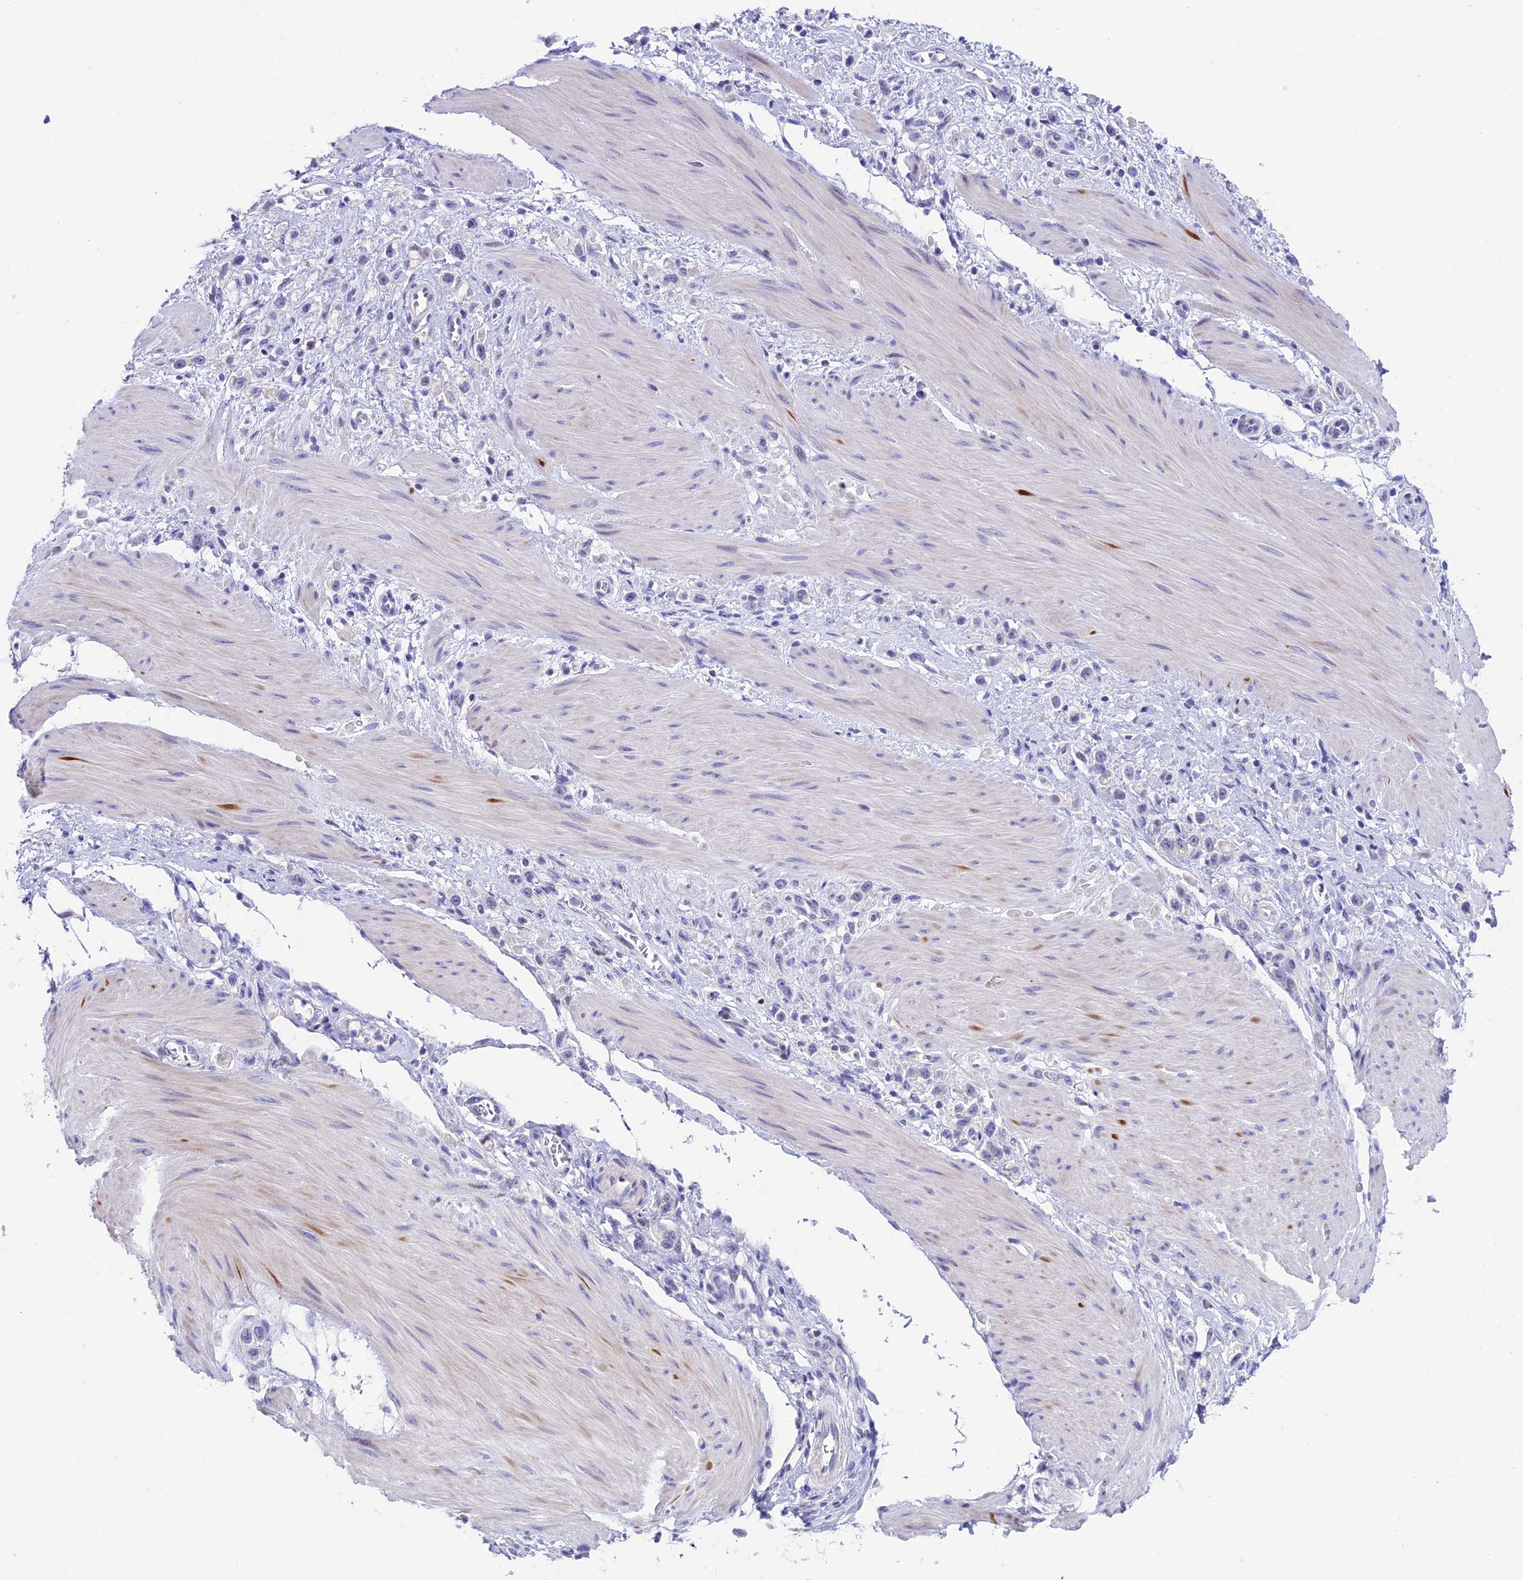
{"staining": {"intensity": "negative", "quantity": "none", "location": "none"}, "tissue": "stomach cancer", "cell_type": "Tumor cells", "image_type": "cancer", "snomed": [{"axis": "morphology", "description": "Adenocarcinoma, NOS"}, {"axis": "topography", "description": "Stomach"}], "caption": "High magnification brightfield microscopy of stomach cancer stained with DAB (brown) and counterstained with hematoxylin (blue): tumor cells show no significant positivity.", "gene": "SLC10A1", "patient": {"sex": "female", "age": 65}}